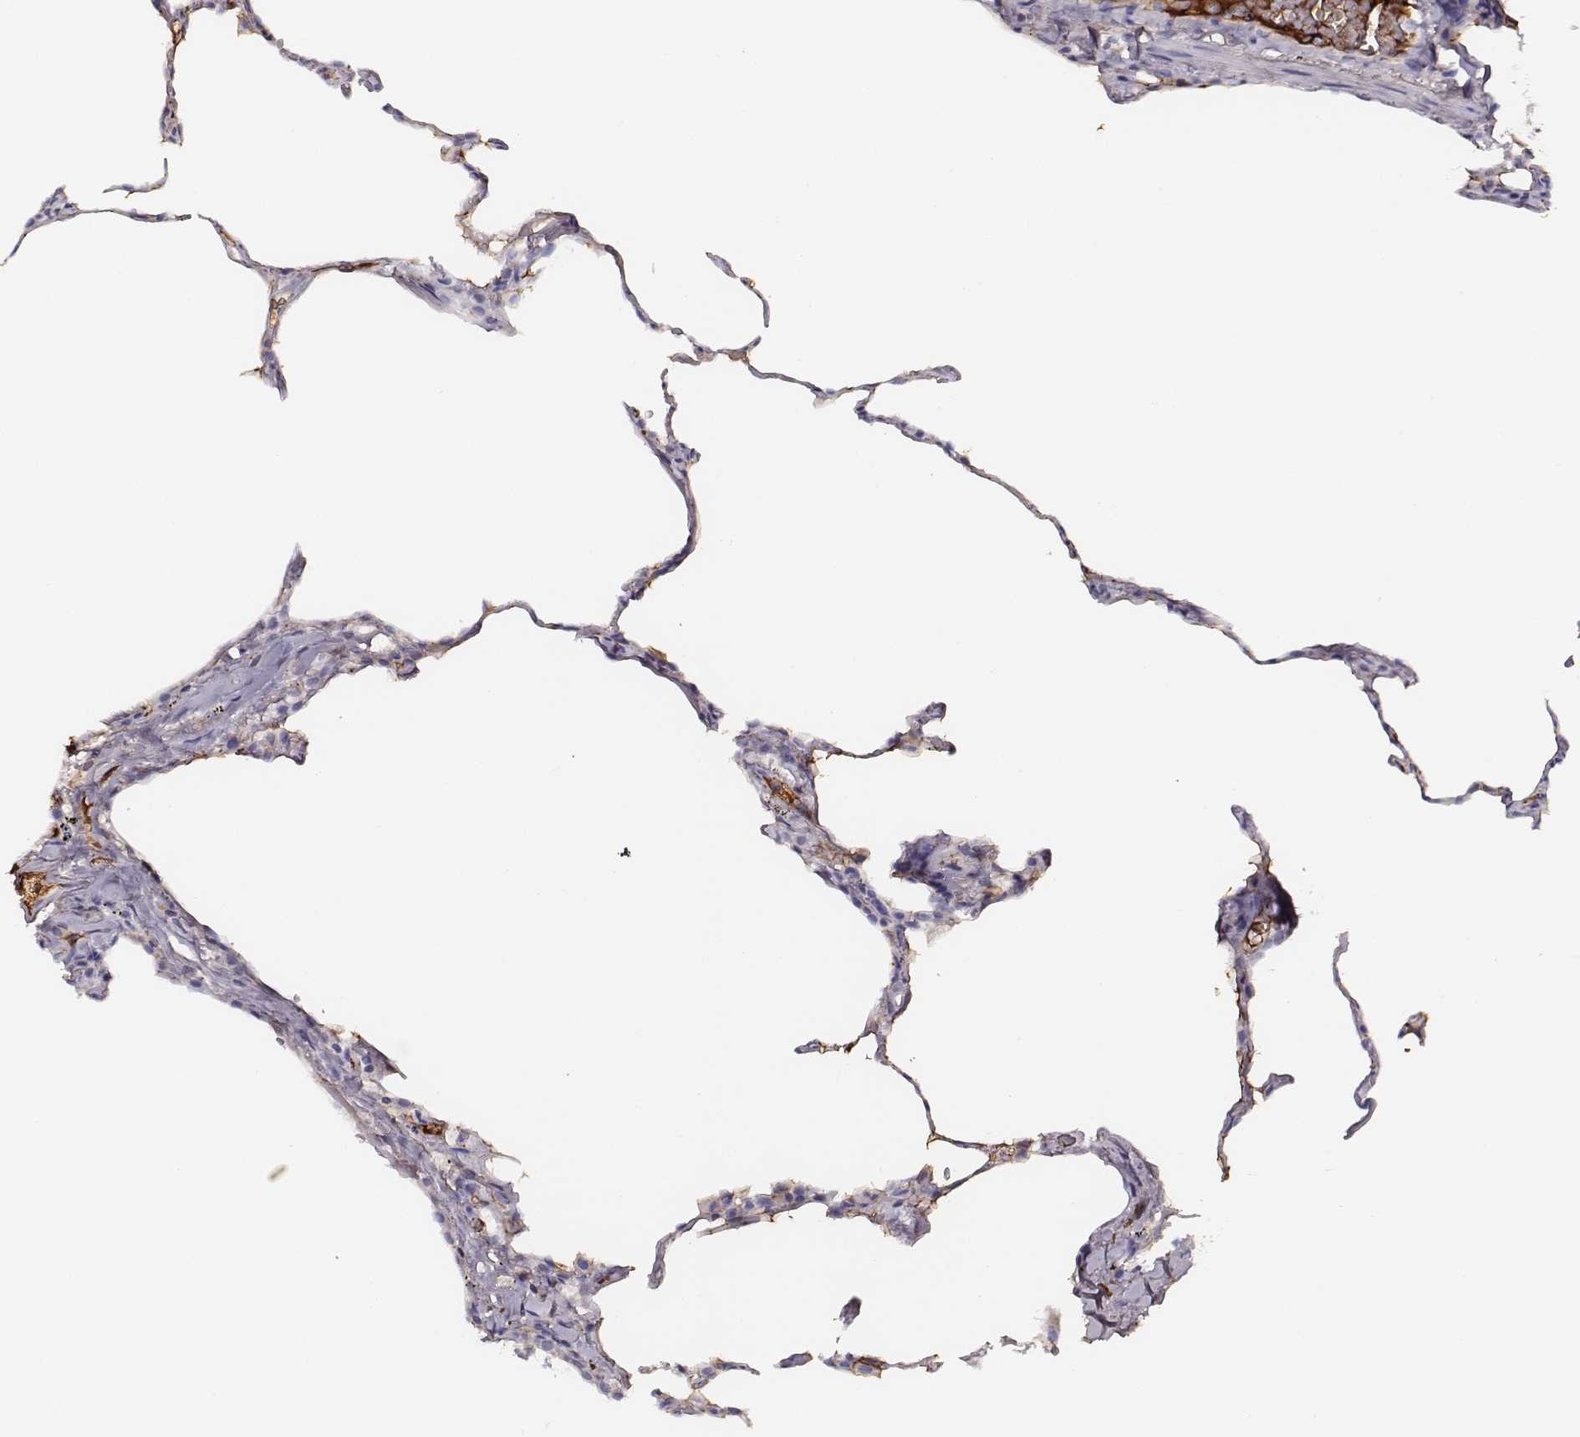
{"staining": {"intensity": "negative", "quantity": "none", "location": "none"}, "tissue": "lung", "cell_type": "Alveolar cells", "image_type": "normal", "snomed": [{"axis": "morphology", "description": "Normal tissue, NOS"}, {"axis": "topography", "description": "Lung"}], "caption": "Immunohistochemistry (IHC) image of unremarkable lung stained for a protein (brown), which reveals no expression in alveolar cells.", "gene": "TF", "patient": {"sex": "female", "age": 57}}